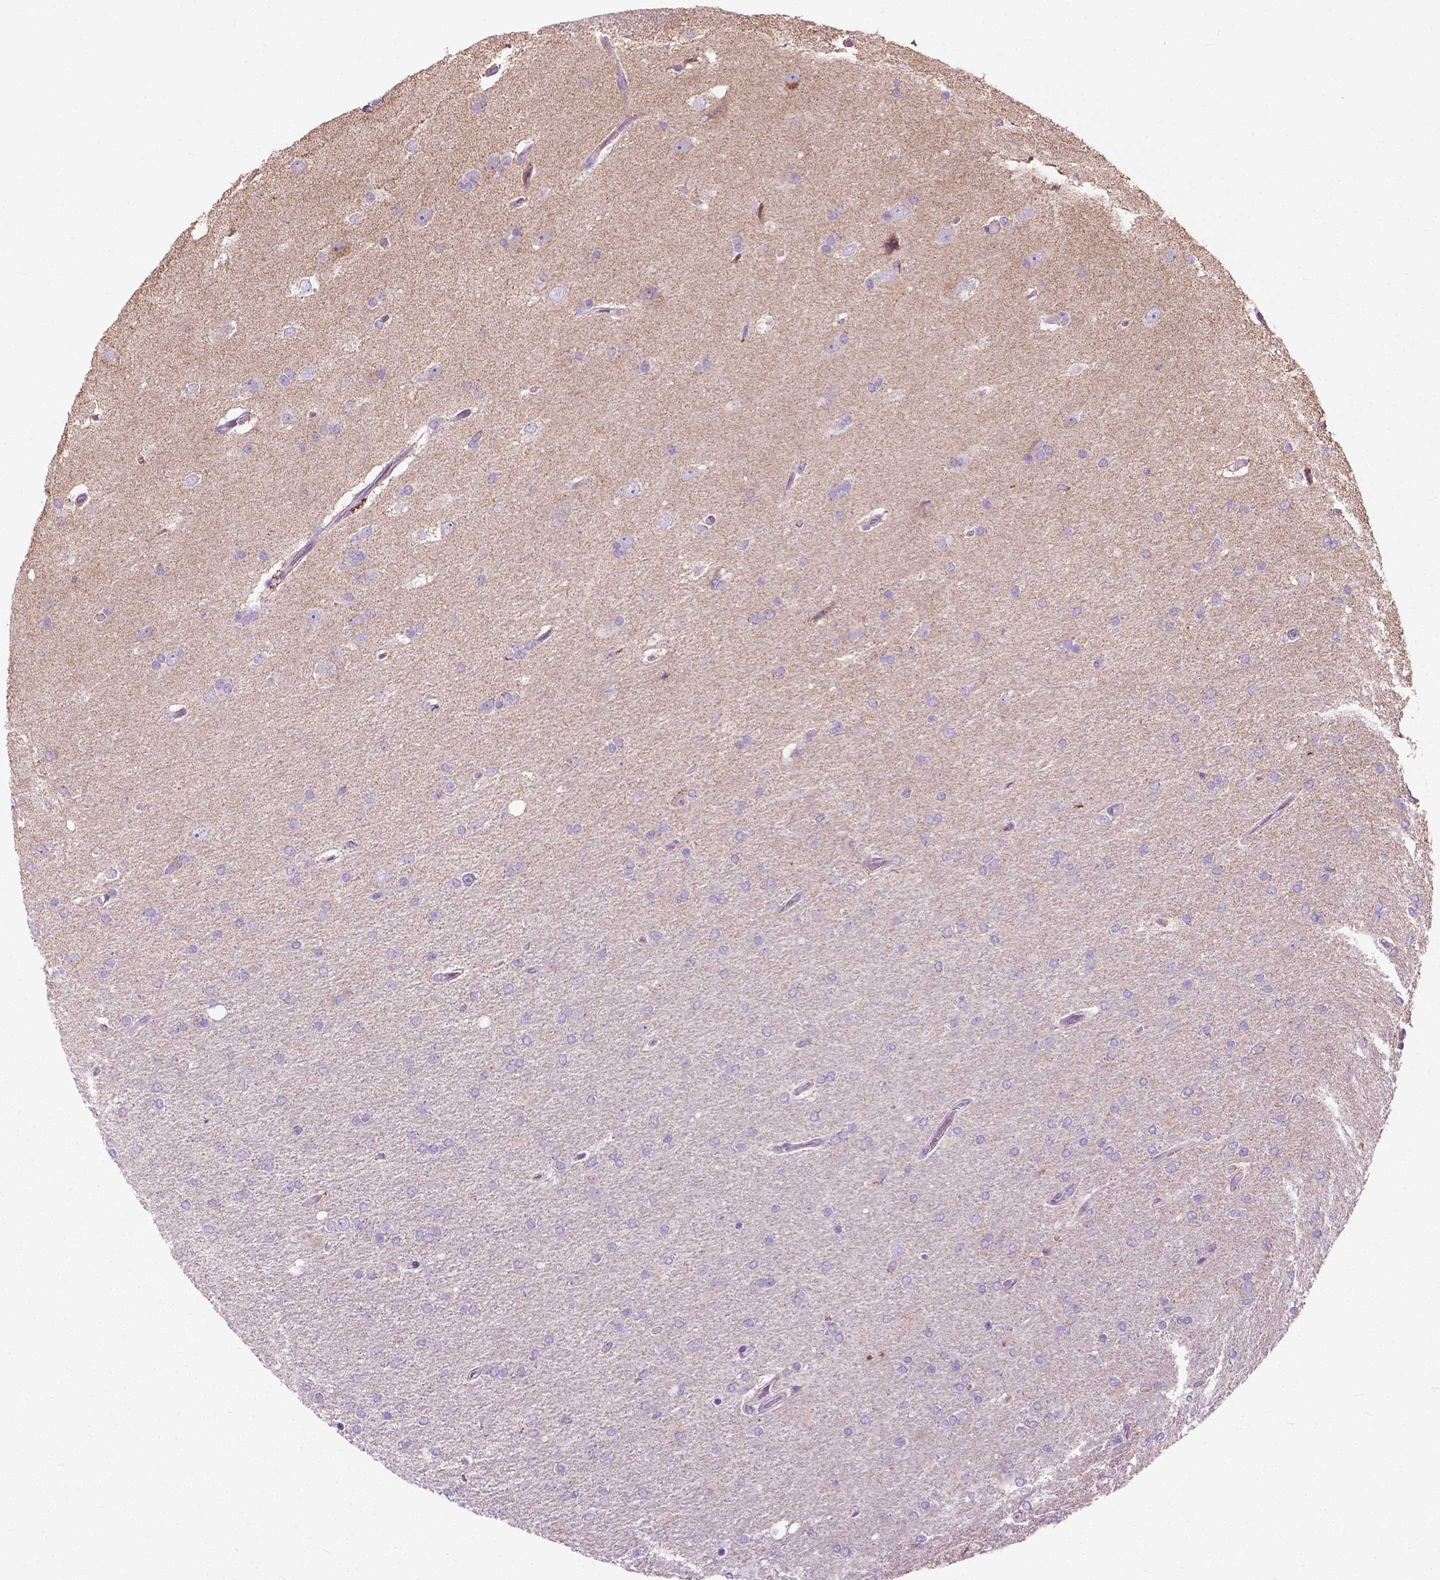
{"staining": {"intensity": "negative", "quantity": "none", "location": "none"}, "tissue": "glioma", "cell_type": "Tumor cells", "image_type": "cancer", "snomed": [{"axis": "morphology", "description": "Glioma, malignant, High grade"}, {"axis": "topography", "description": "Cerebral cortex"}], "caption": "Protein analysis of glioma demonstrates no significant staining in tumor cells. (Immunohistochemistry (ihc), brightfield microscopy, high magnification).", "gene": "VDAC1", "patient": {"sex": "male", "age": 70}}